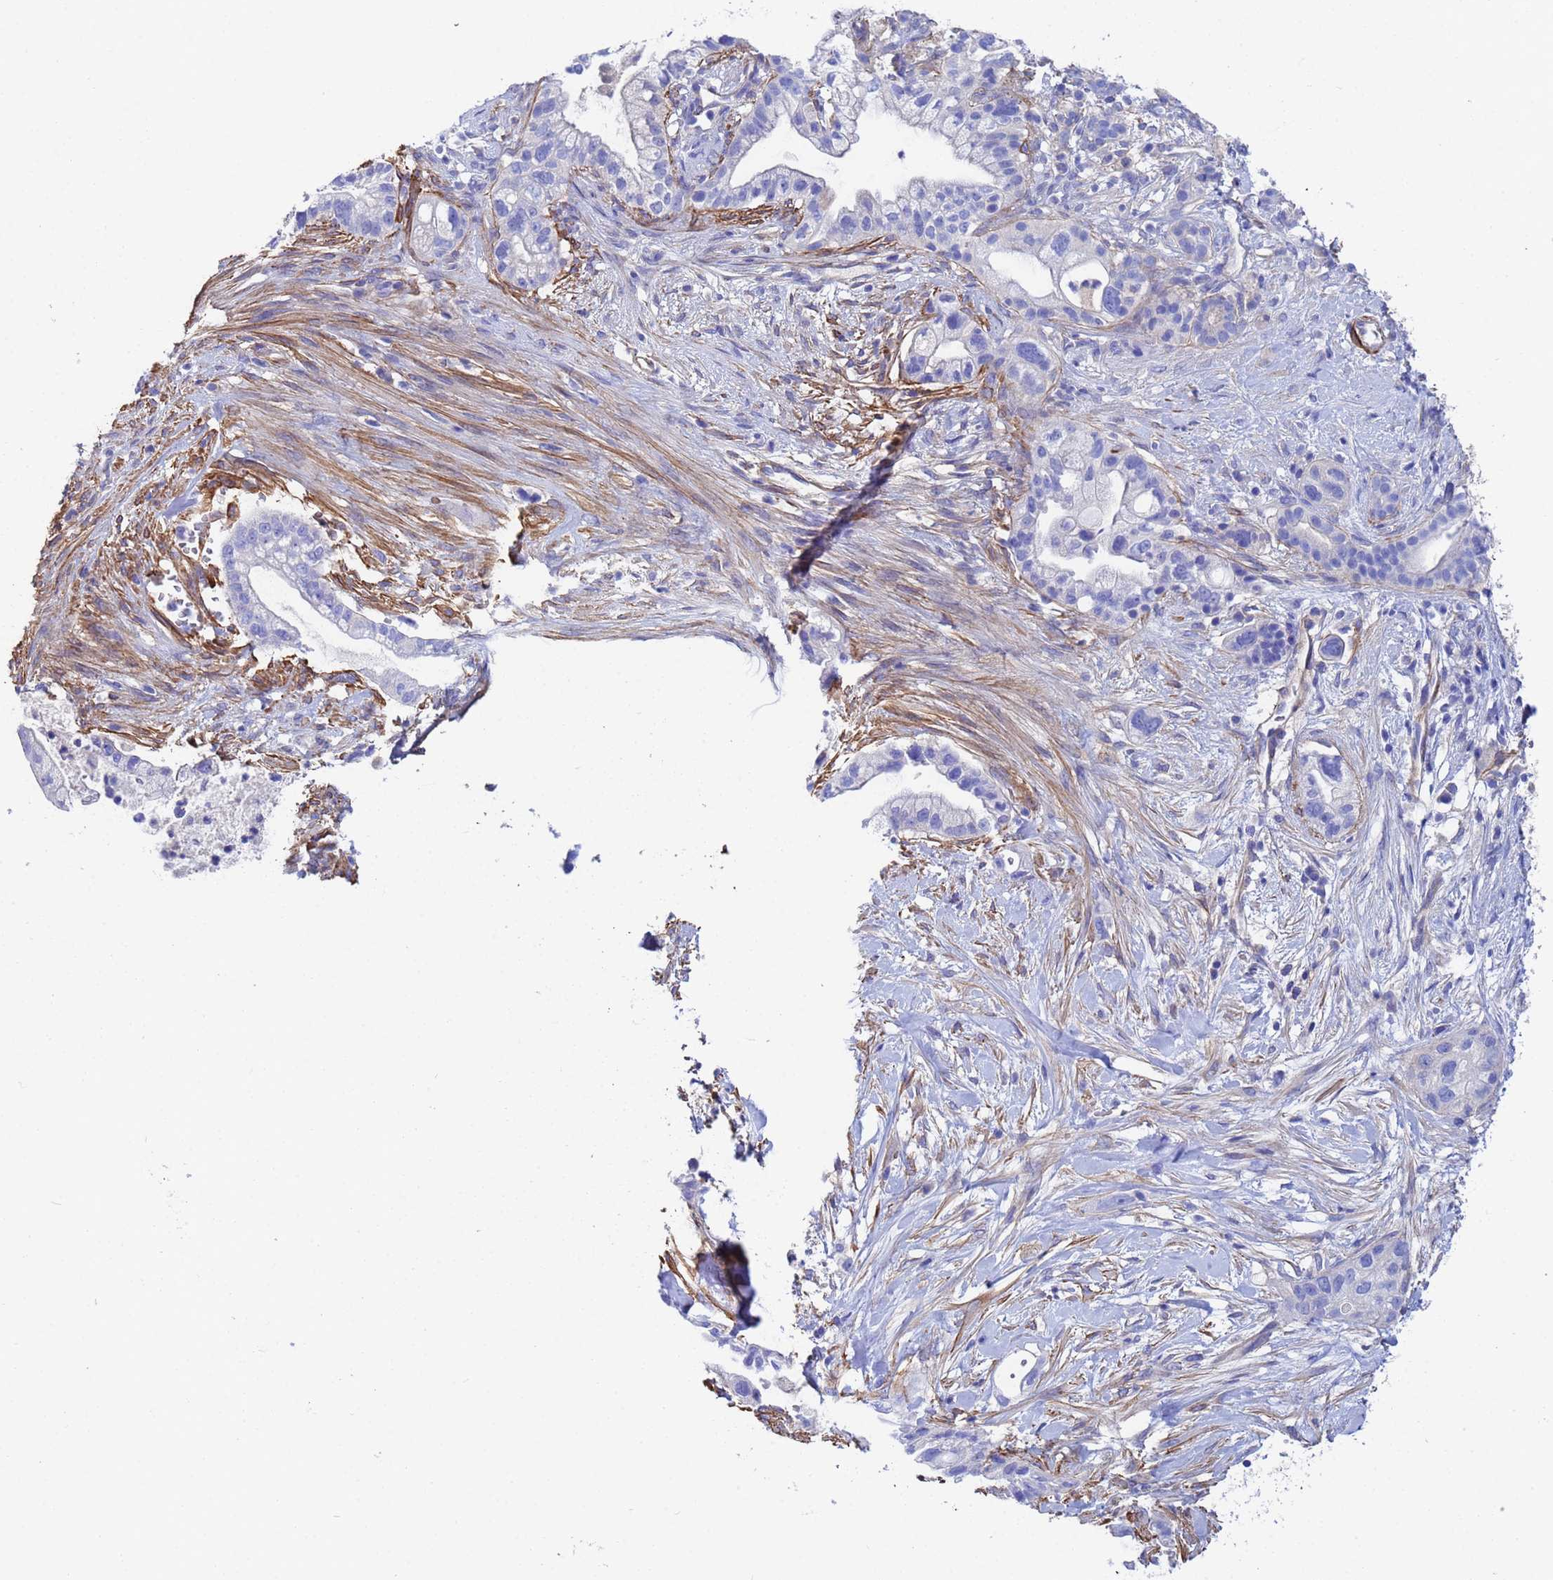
{"staining": {"intensity": "negative", "quantity": "none", "location": "none"}, "tissue": "pancreatic cancer", "cell_type": "Tumor cells", "image_type": "cancer", "snomed": [{"axis": "morphology", "description": "Adenocarcinoma, NOS"}, {"axis": "topography", "description": "Pancreas"}], "caption": "This histopathology image is of adenocarcinoma (pancreatic) stained with immunohistochemistry to label a protein in brown with the nuclei are counter-stained blue. There is no positivity in tumor cells.", "gene": "CST4", "patient": {"sex": "male", "age": 44}}